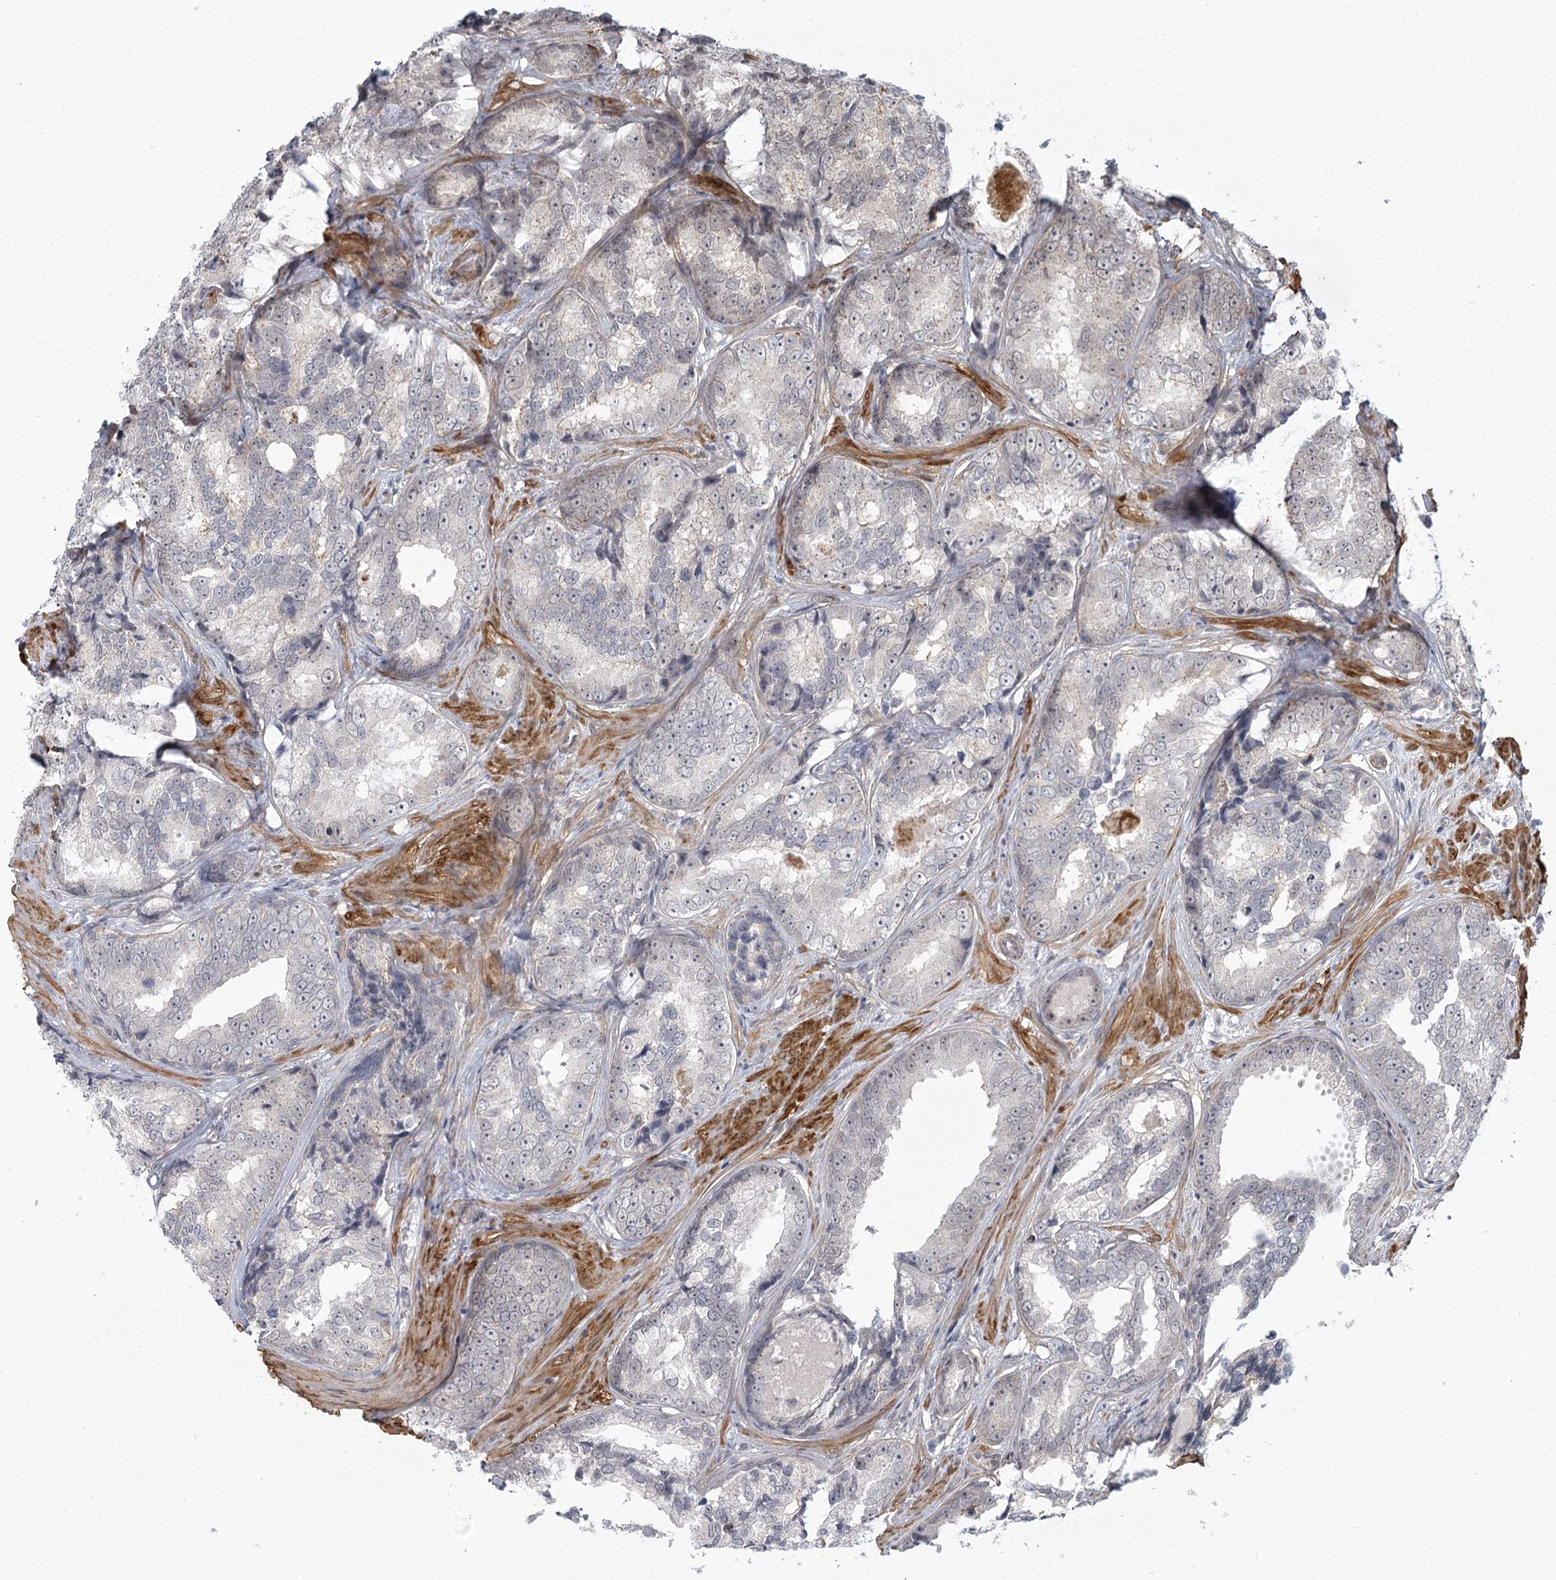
{"staining": {"intensity": "negative", "quantity": "none", "location": "none"}, "tissue": "prostate cancer", "cell_type": "Tumor cells", "image_type": "cancer", "snomed": [{"axis": "morphology", "description": "Adenocarcinoma, High grade"}, {"axis": "topography", "description": "Prostate"}], "caption": "Image shows no significant protein staining in tumor cells of prostate cancer.", "gene": "MED28", "patient": {"sex": "male", "age": 66}}